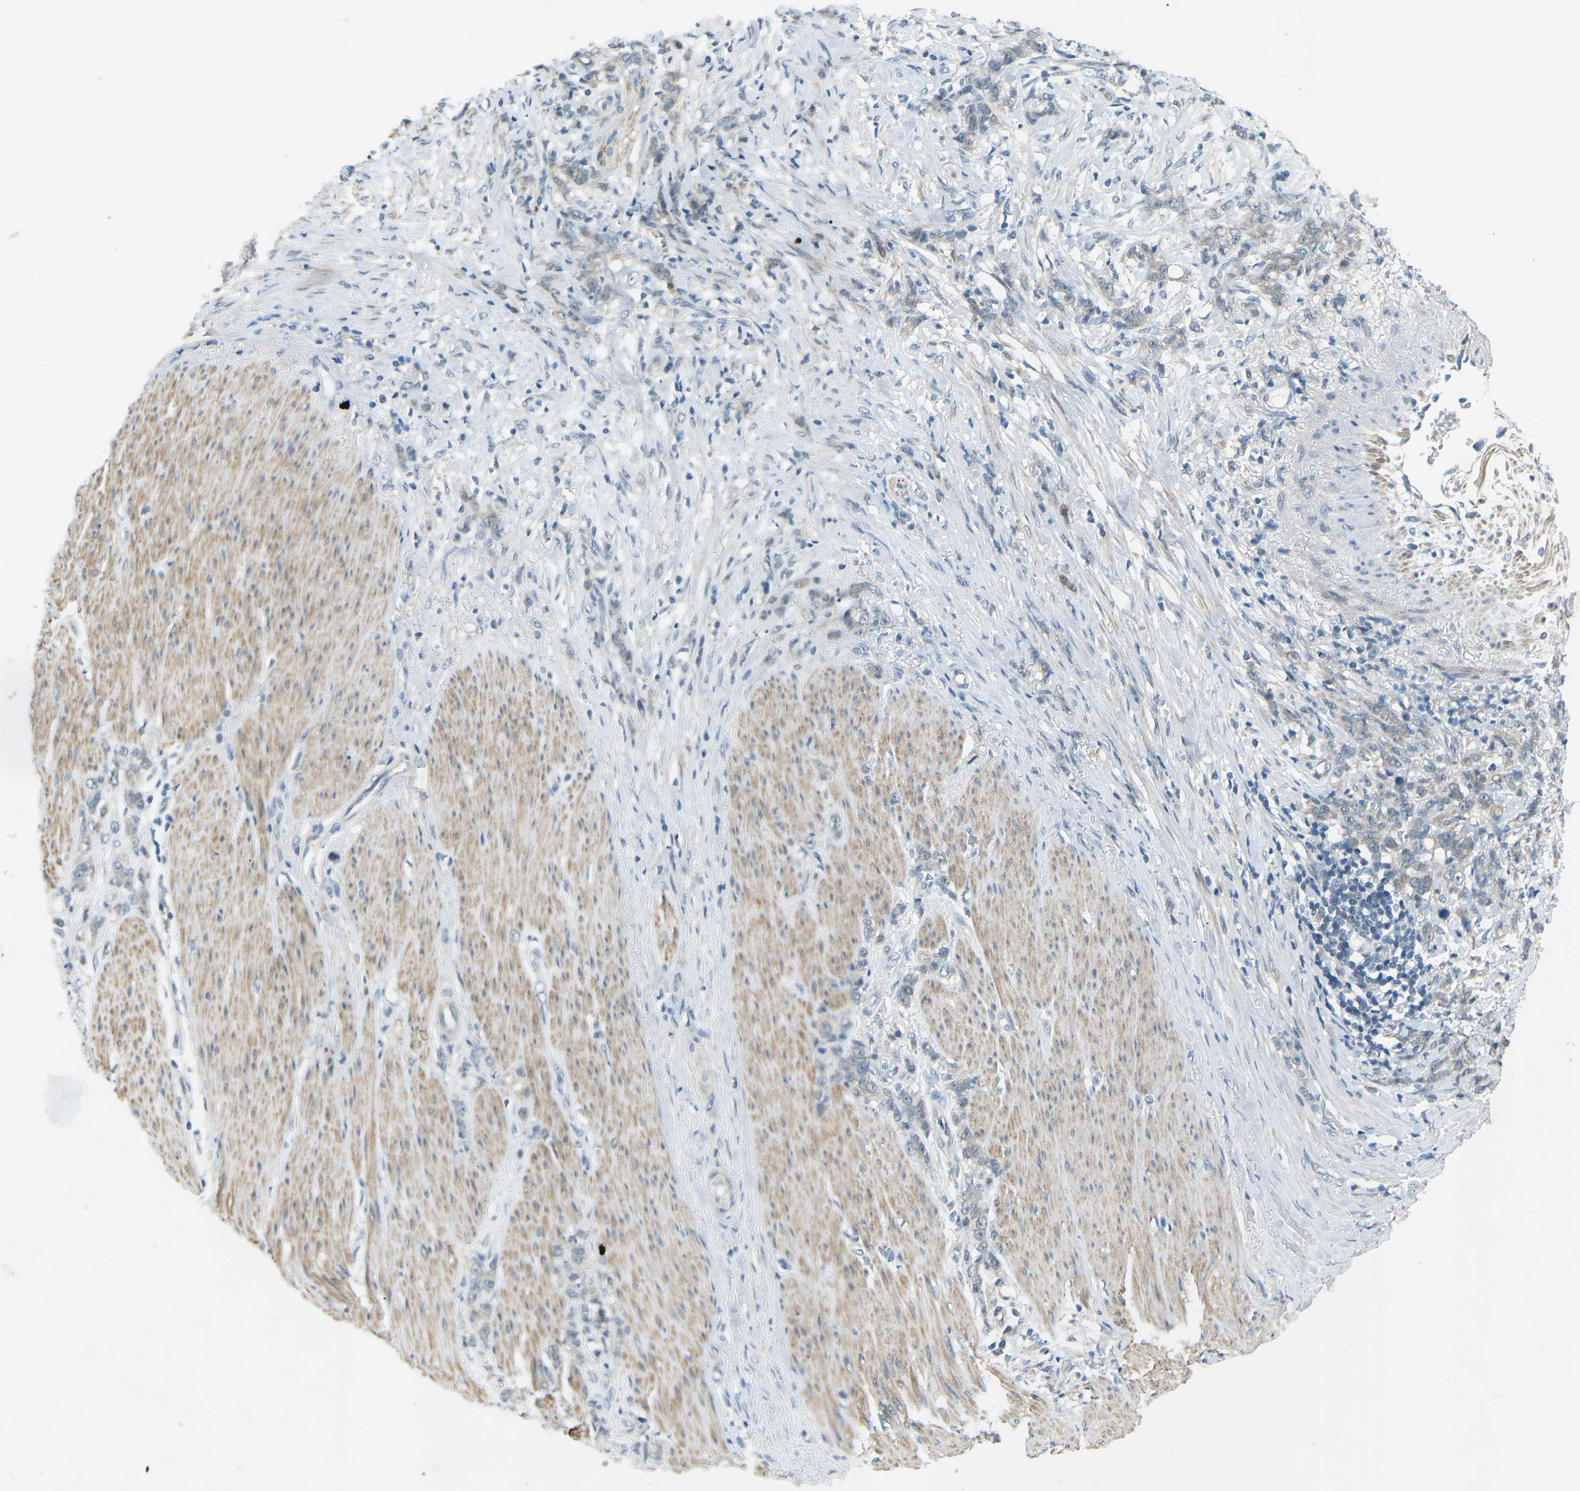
{"staining": {"intensity": "negative", "quantity": "none", "location": "none"}, "tissue": "stomach cancer", "cell_type": "Tumor cells", "image_type": "cancer", "snomed": [{"axis": "morphology", "description": "Adenocarcinoma, NOS"}, {"axis": "topography", "description": "Stomach, lower"}], "caption": "An immunohistochemistry image of adenocarcinoma (stomach) is shown. There is no staining in tumor cells of adenocarcinoma (stomach).", "gene": "RTN3", "patient": {"sex": "male", "age": 88}}